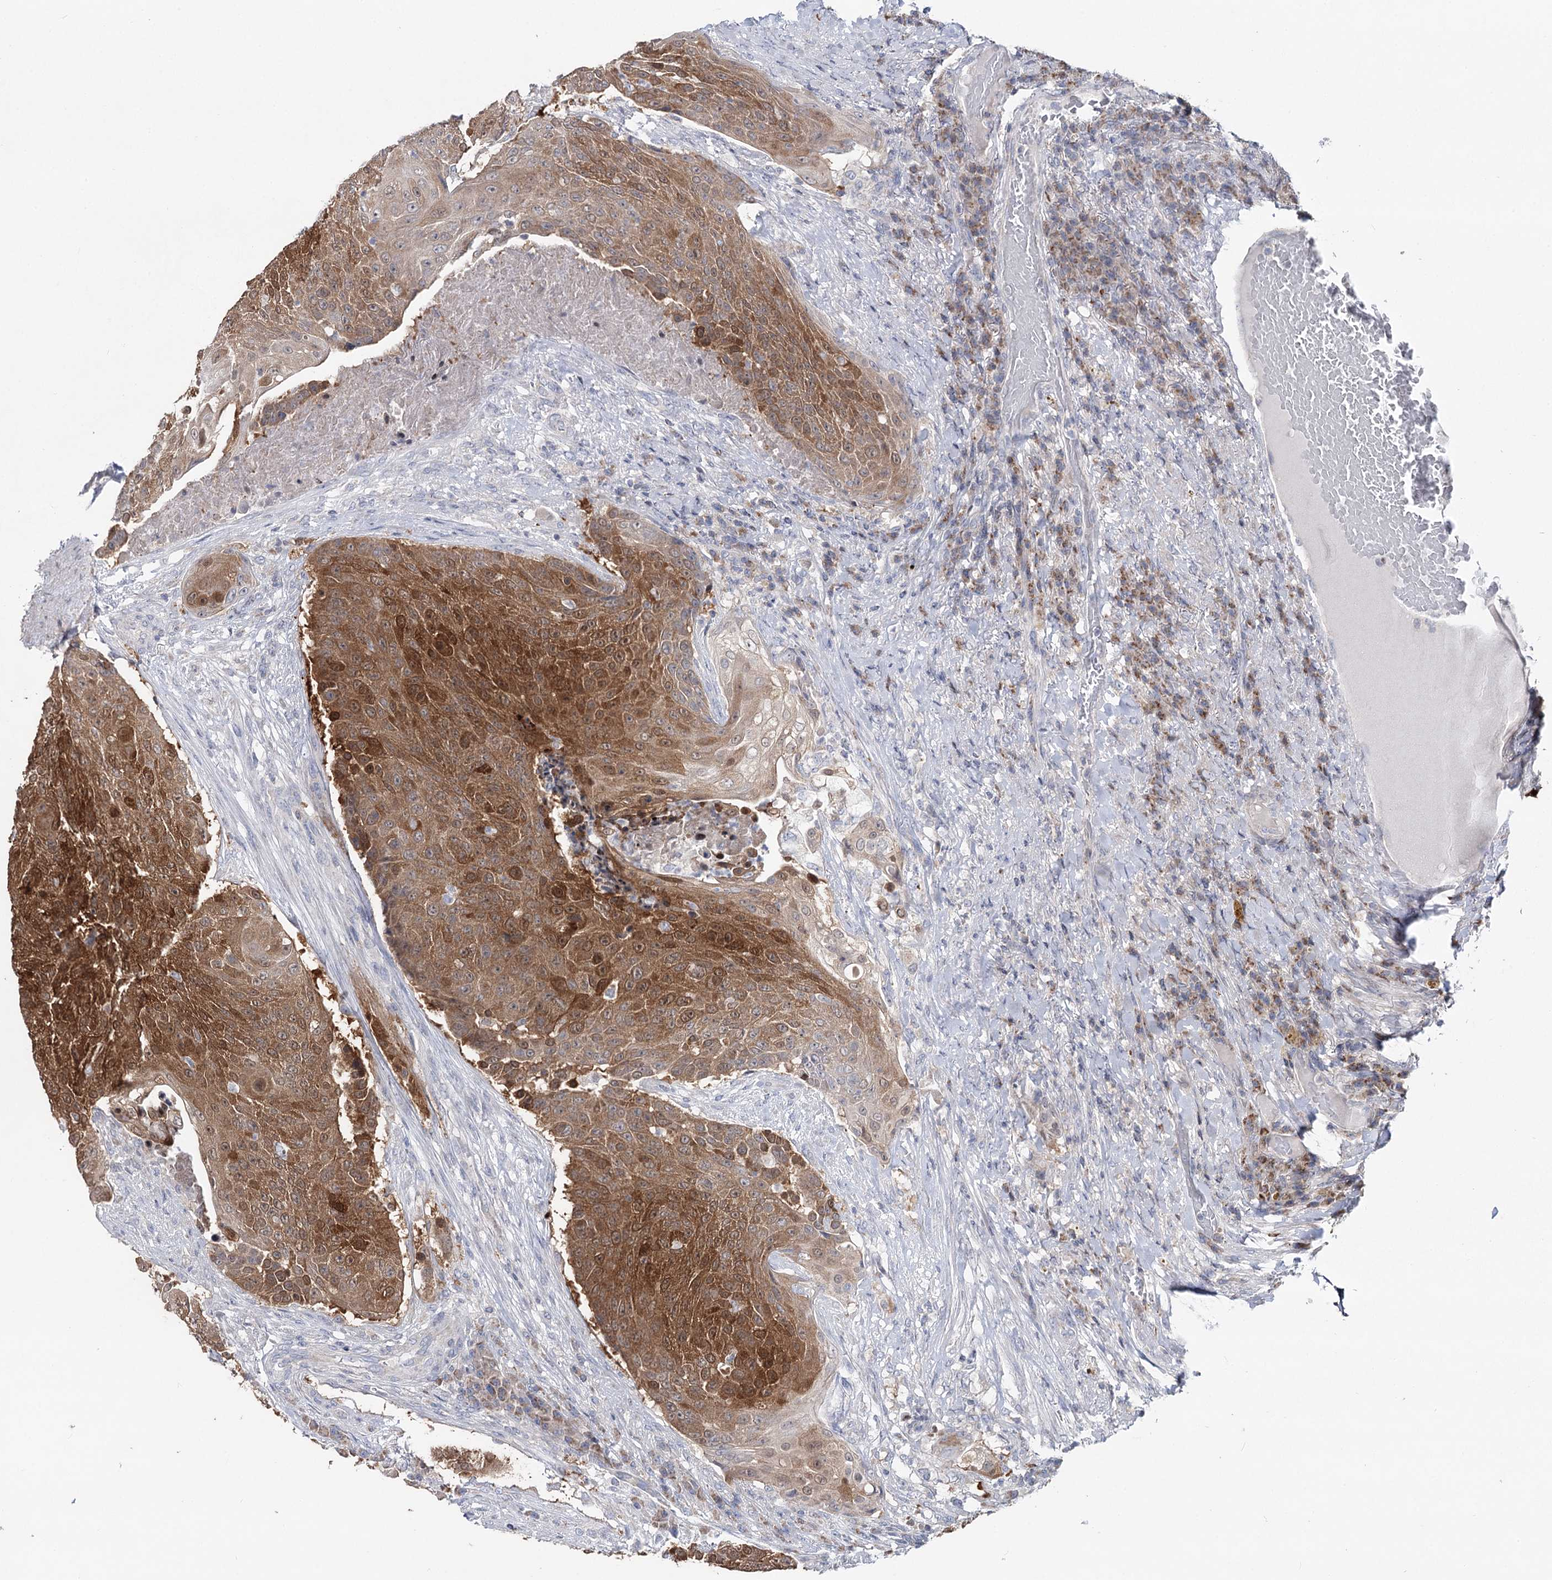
{"staining": {"intensity": "strong", "quantity": ">75%", "location": "cytoplasmic/membranous,nuclear"}, "tissue": "urothelial cancer", "cell_type": "Tumor cells", "image_type": "cancer", "snomed": [{"axis": "morphology", "description": "Urothelial carcinoma, High grade"}, {"axis": "topography", "description": "Urinary bladder"}], "caption": "Protein expression analysis of urothelial cancer reveals strong cytoplasmic/membranous and nuclear positivity in approximately >75% of tumor cells.", "gene": "PTGR1", "patient": {"sex": "female", "age": 63}}